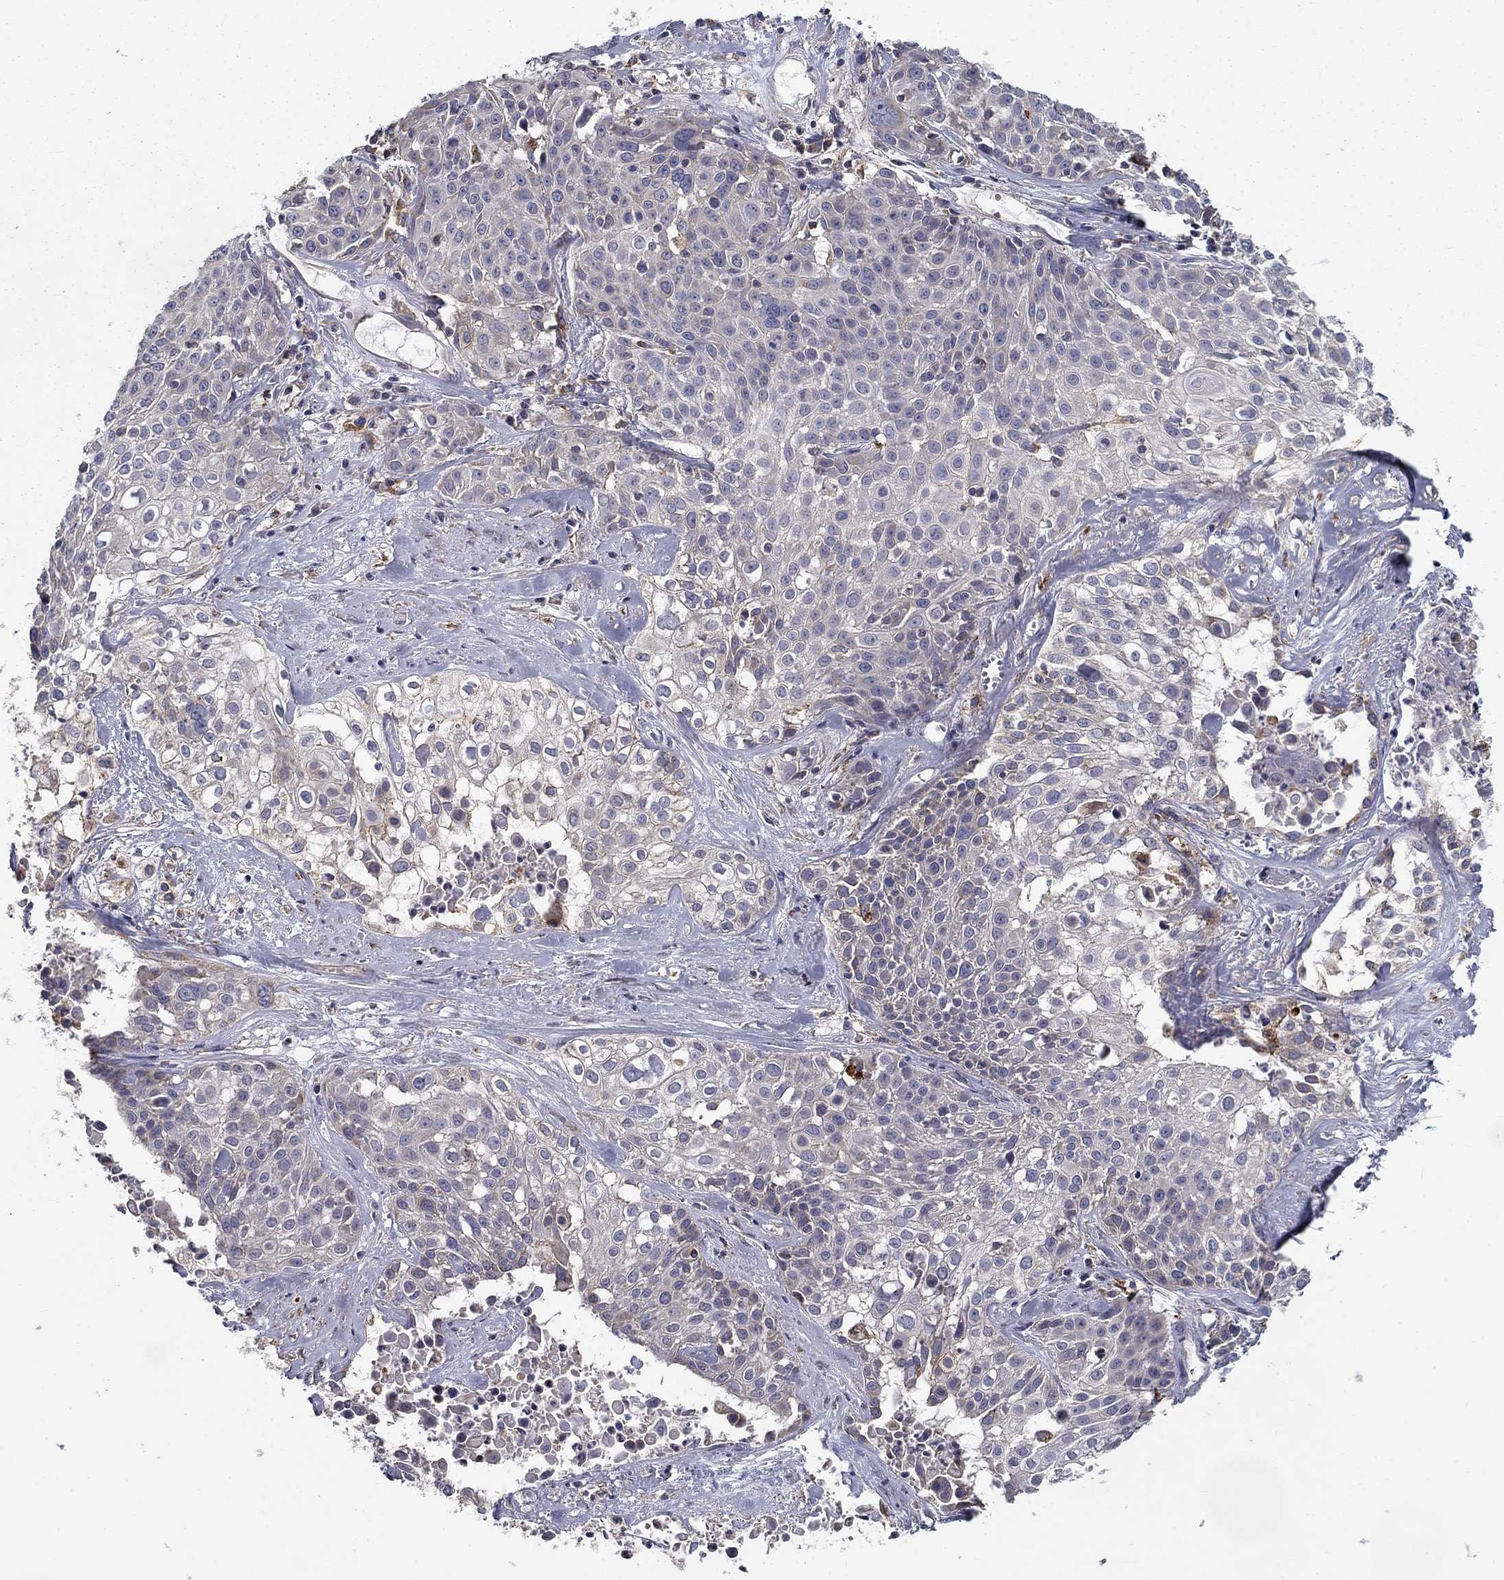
{"staining": {"intensity": "negative", "quantity": "none", "location": "none"}, "tissue": "cervical cancer", "cell_type": "Tumor cells", "image_type": "cancer", "snomed": [{"axis": "morphology", "description": "Squamous cell carcinoma, NOS"}, {"axis": "topography", "description": "Cervix"}], "caption": "IHC image of squamous cell carcinoma (cervical) stained for a protein (brown), which exhibits no staining in tumor cells.", "gene": "ALDH4A1", "patient": {"sex": "female", "age": 39}}